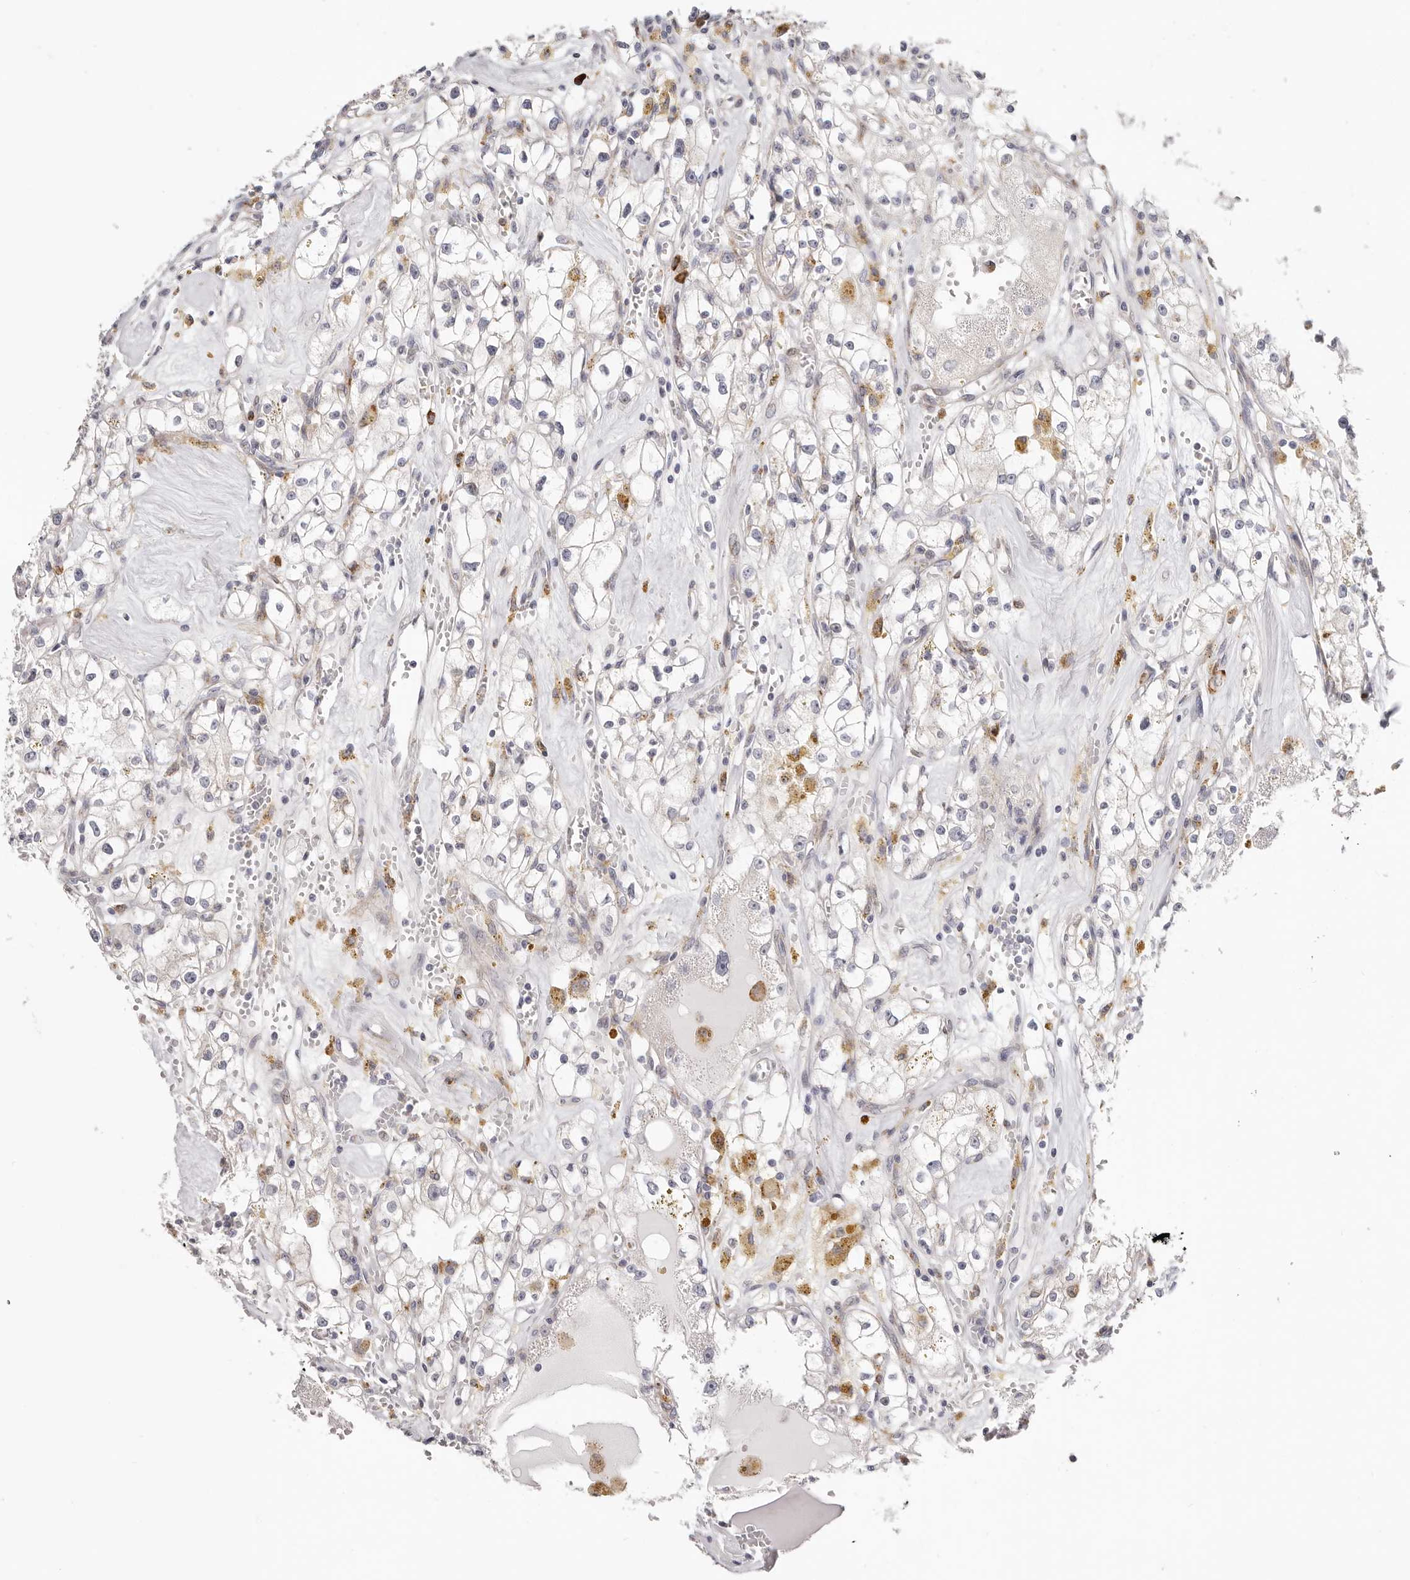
{"staining": {"intensity": "negative", "quantity": "none", "location": "none"}, "tissue": "renal cancer", "cell_type": "Tumor cells", "image_type": "cancer", "snomed": [{"axis": "morphology", "description": "Adenocarcinoma, NOS"}, {"axis": "topography", "description": "Kidney"}], "caption": "A high-resolution histopathology image shows immunohistochemistry (IHC) staining of renal cancer (adenocarcinoma), which displays no significant positivity in tumor cells.", "gene": "IL32", "patient": {"sex": "male", "age": 56}}